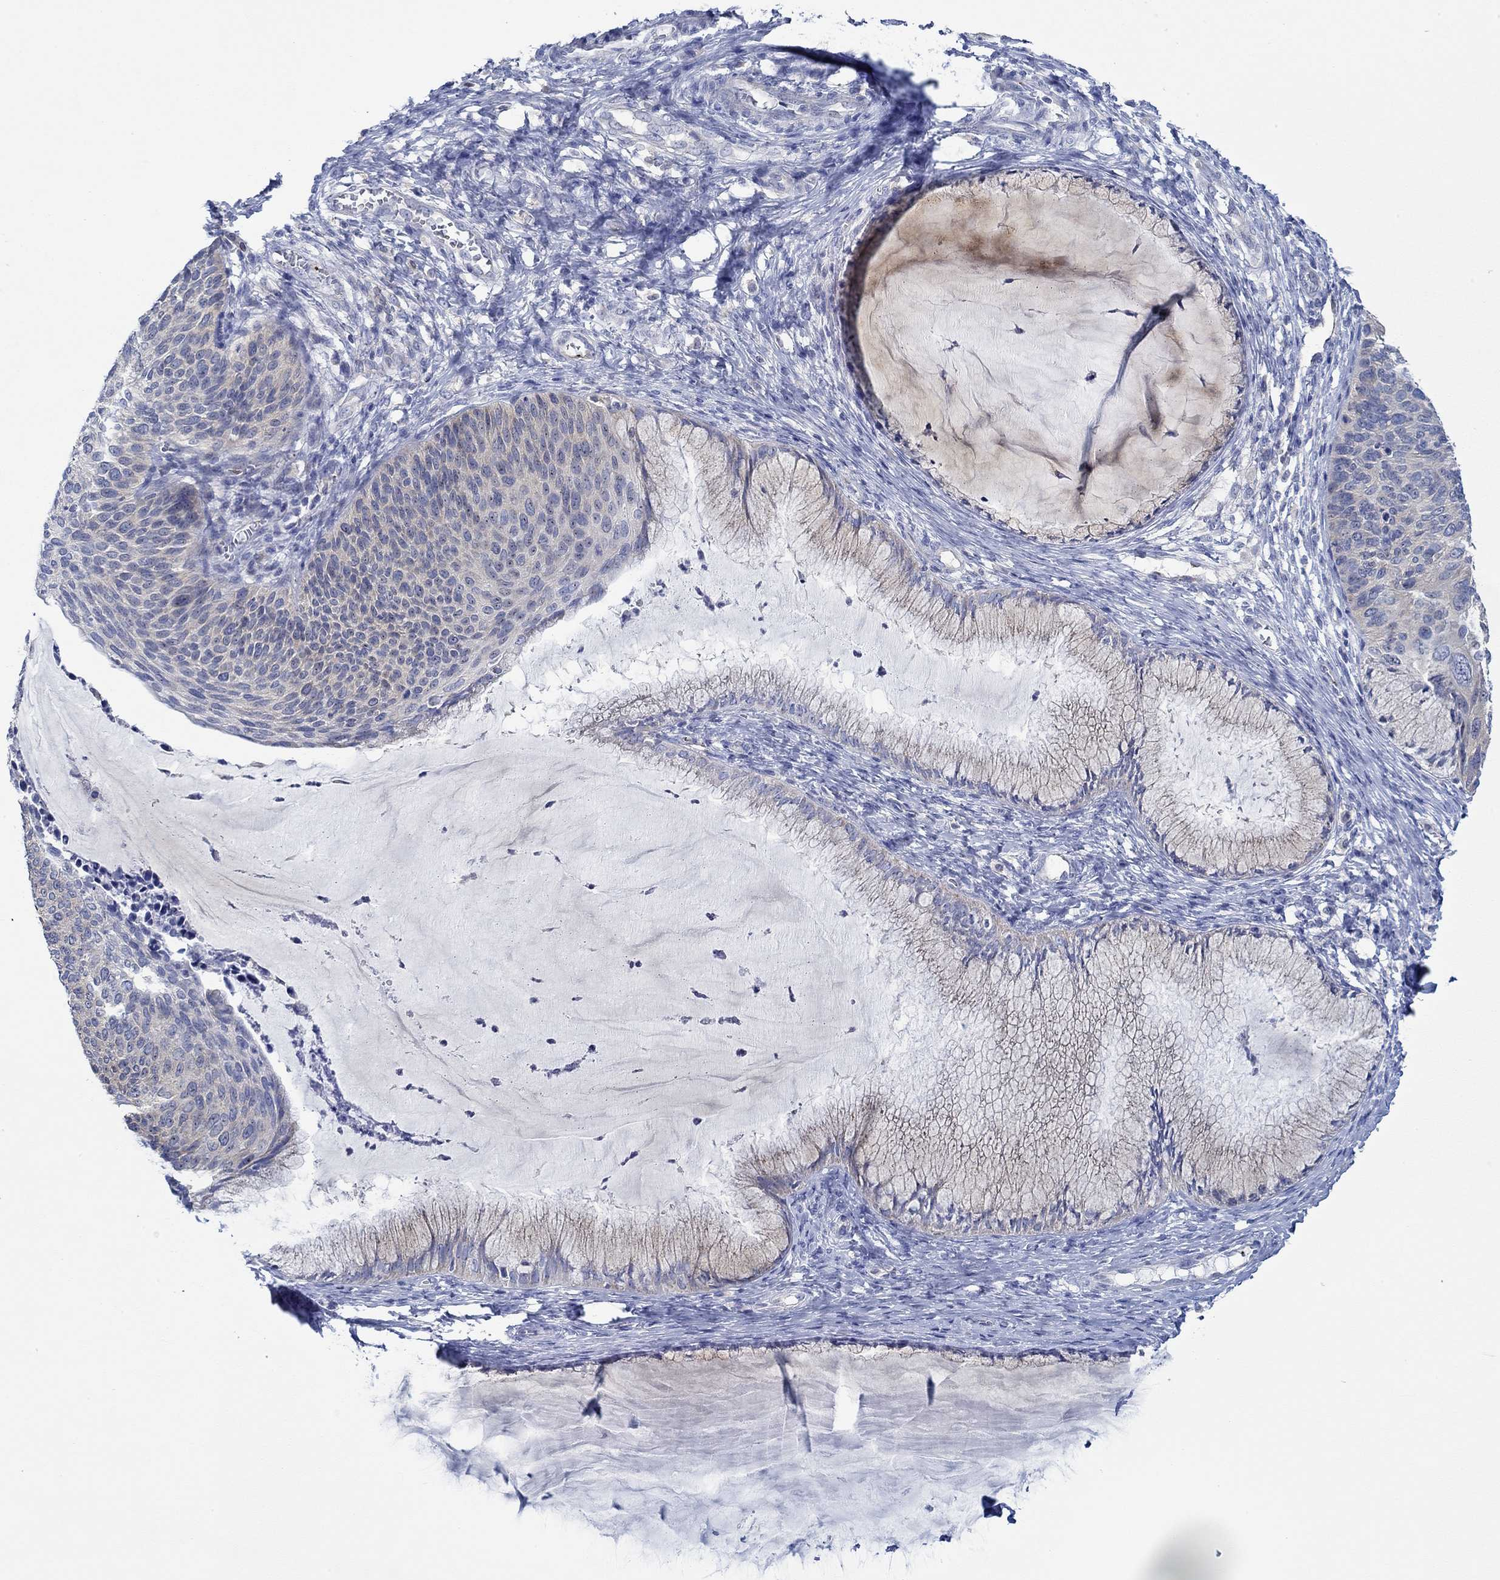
{"staining": {"intensity": "negative", "quantity": "none", "location": "none"}, "tissue": "cervical cancer", "cell_type": "Tumor cells", "image_type": "cancer", "snomed": [{"axis": "morphology", "description": "Squamous cell carcinoma, NOS"}, {"axis": "topography", "description": "Cervix"}], "caption": "Immunohistochemistry photomicrograph of neoplastic tissue: cervical squamous cell carcinoma stained with DAB reveals no significant protein expression in tumor cells.", "gene": "SLC27A3", "patient": {"sex": "female", "age": 36}}